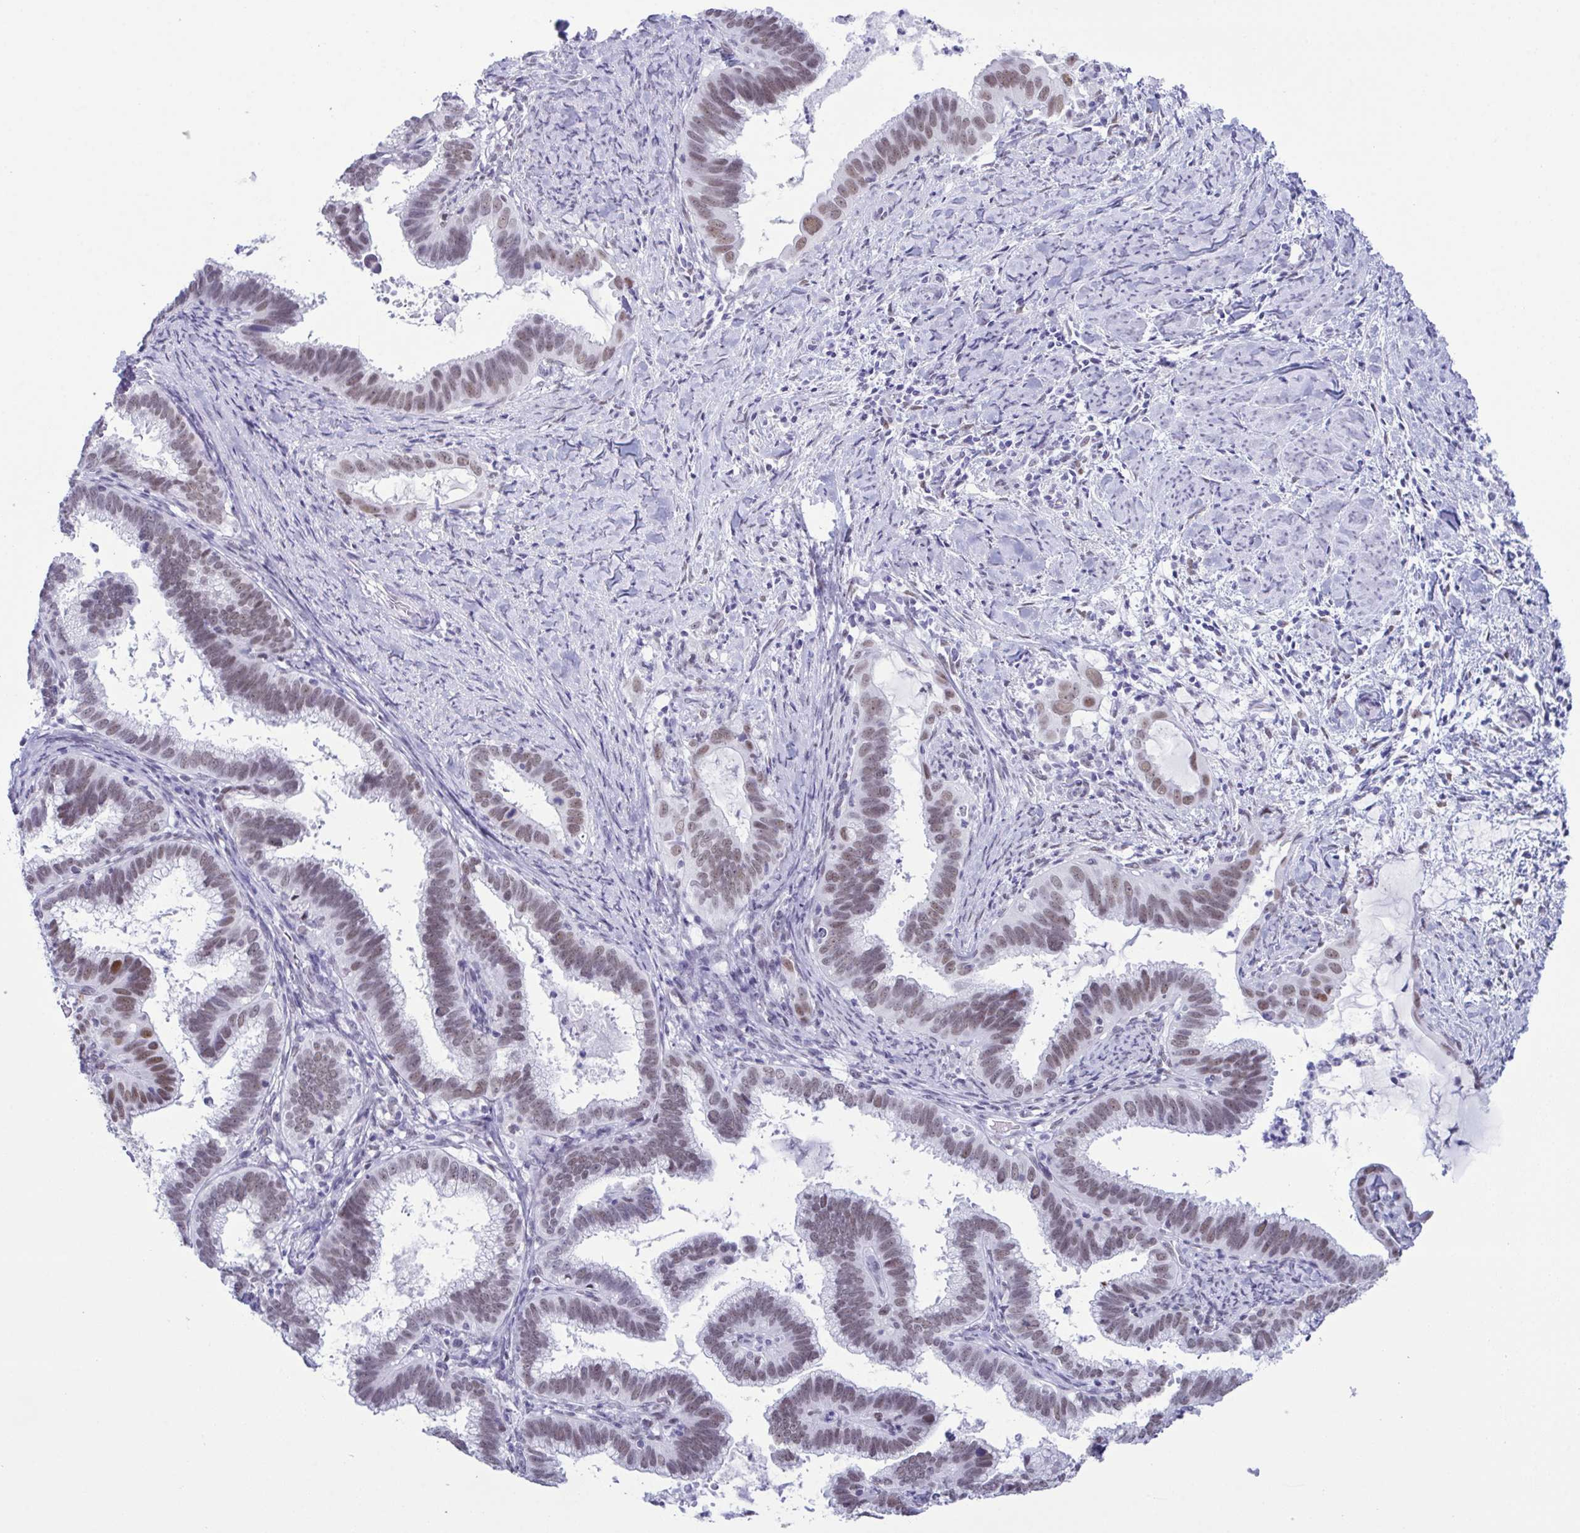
{"staining": {"intensity": "moderate", "quantity": ">75%", "location": "nuclear"}, "tissue": "cervical cancer", "cell_type": "Tumor cells", "image_type": "cancer", "snomed": [{"axis": "morphology", "description": "Adenocarcinoma, NOS"}, {"axis": "topography", "description": "Cervix"}], "caption": "Tumor cells exhibit medium levels of moderate nuclear expression in approximately >75% of cells in human cervical adenocarcinoma.", "gene": "SUGP2", "patient": {"sex": "female", "age": 61}}